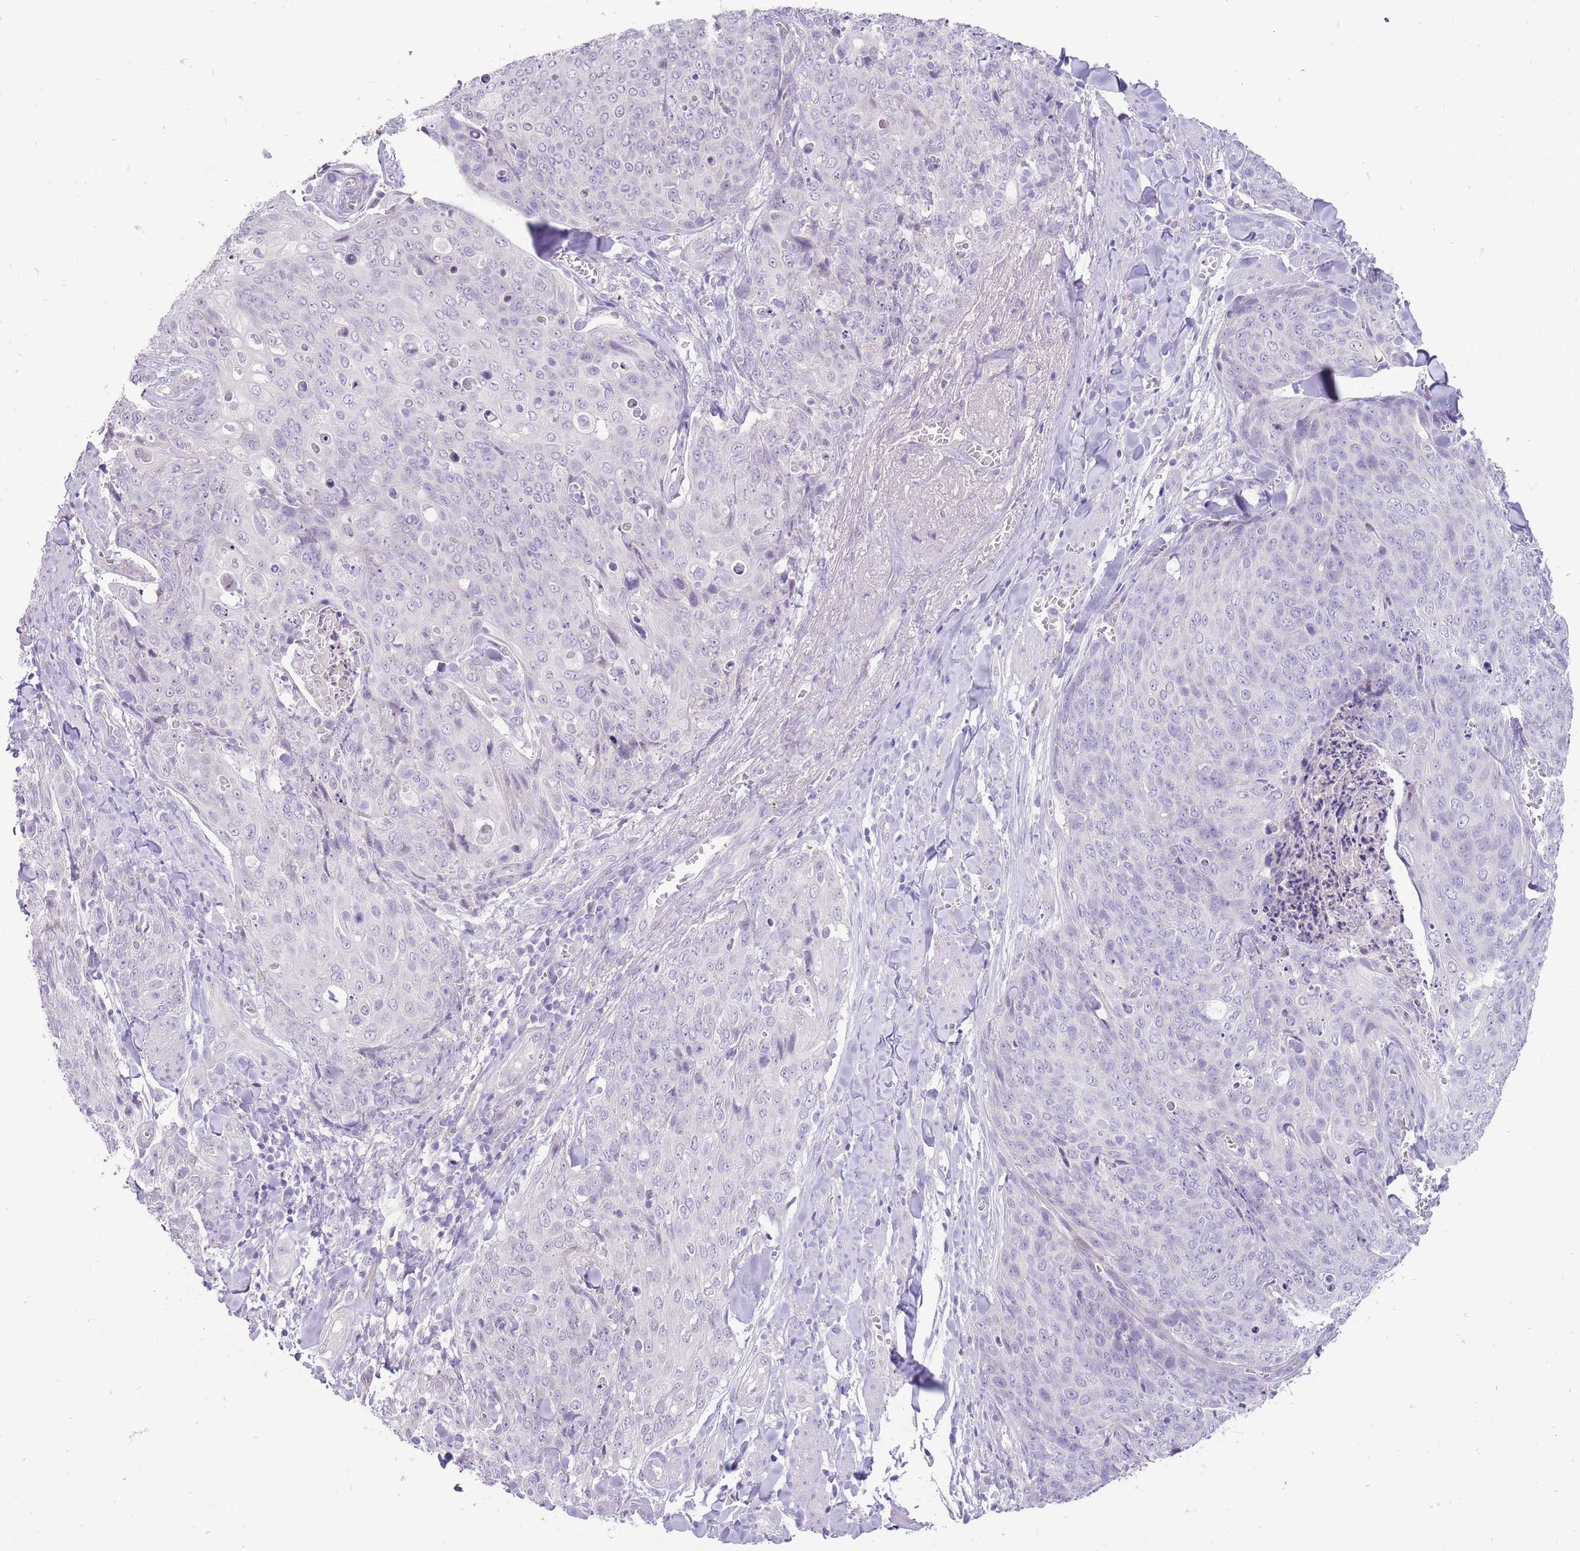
{"staining": {"intensity": "negative", "quantity": "none", "location": "none"}, "tissue": "skin cancer", "cell_type": "Tumor cells", "image_type": "cancer", "snomed": [{"axis": "morphology", "description": "Squamous cell carcinoma, NOS"}, {"axis": "topography", "description": "Skin"}, {"axis": "topography", "description": "Vulva"}], "caption": "The micrograph demonstrates no significant staining in tumor cells of skin cancer (squamous cell carcinoma).", "gene": "ERICH4", "patient": {"sex": "female", "age": 85}}